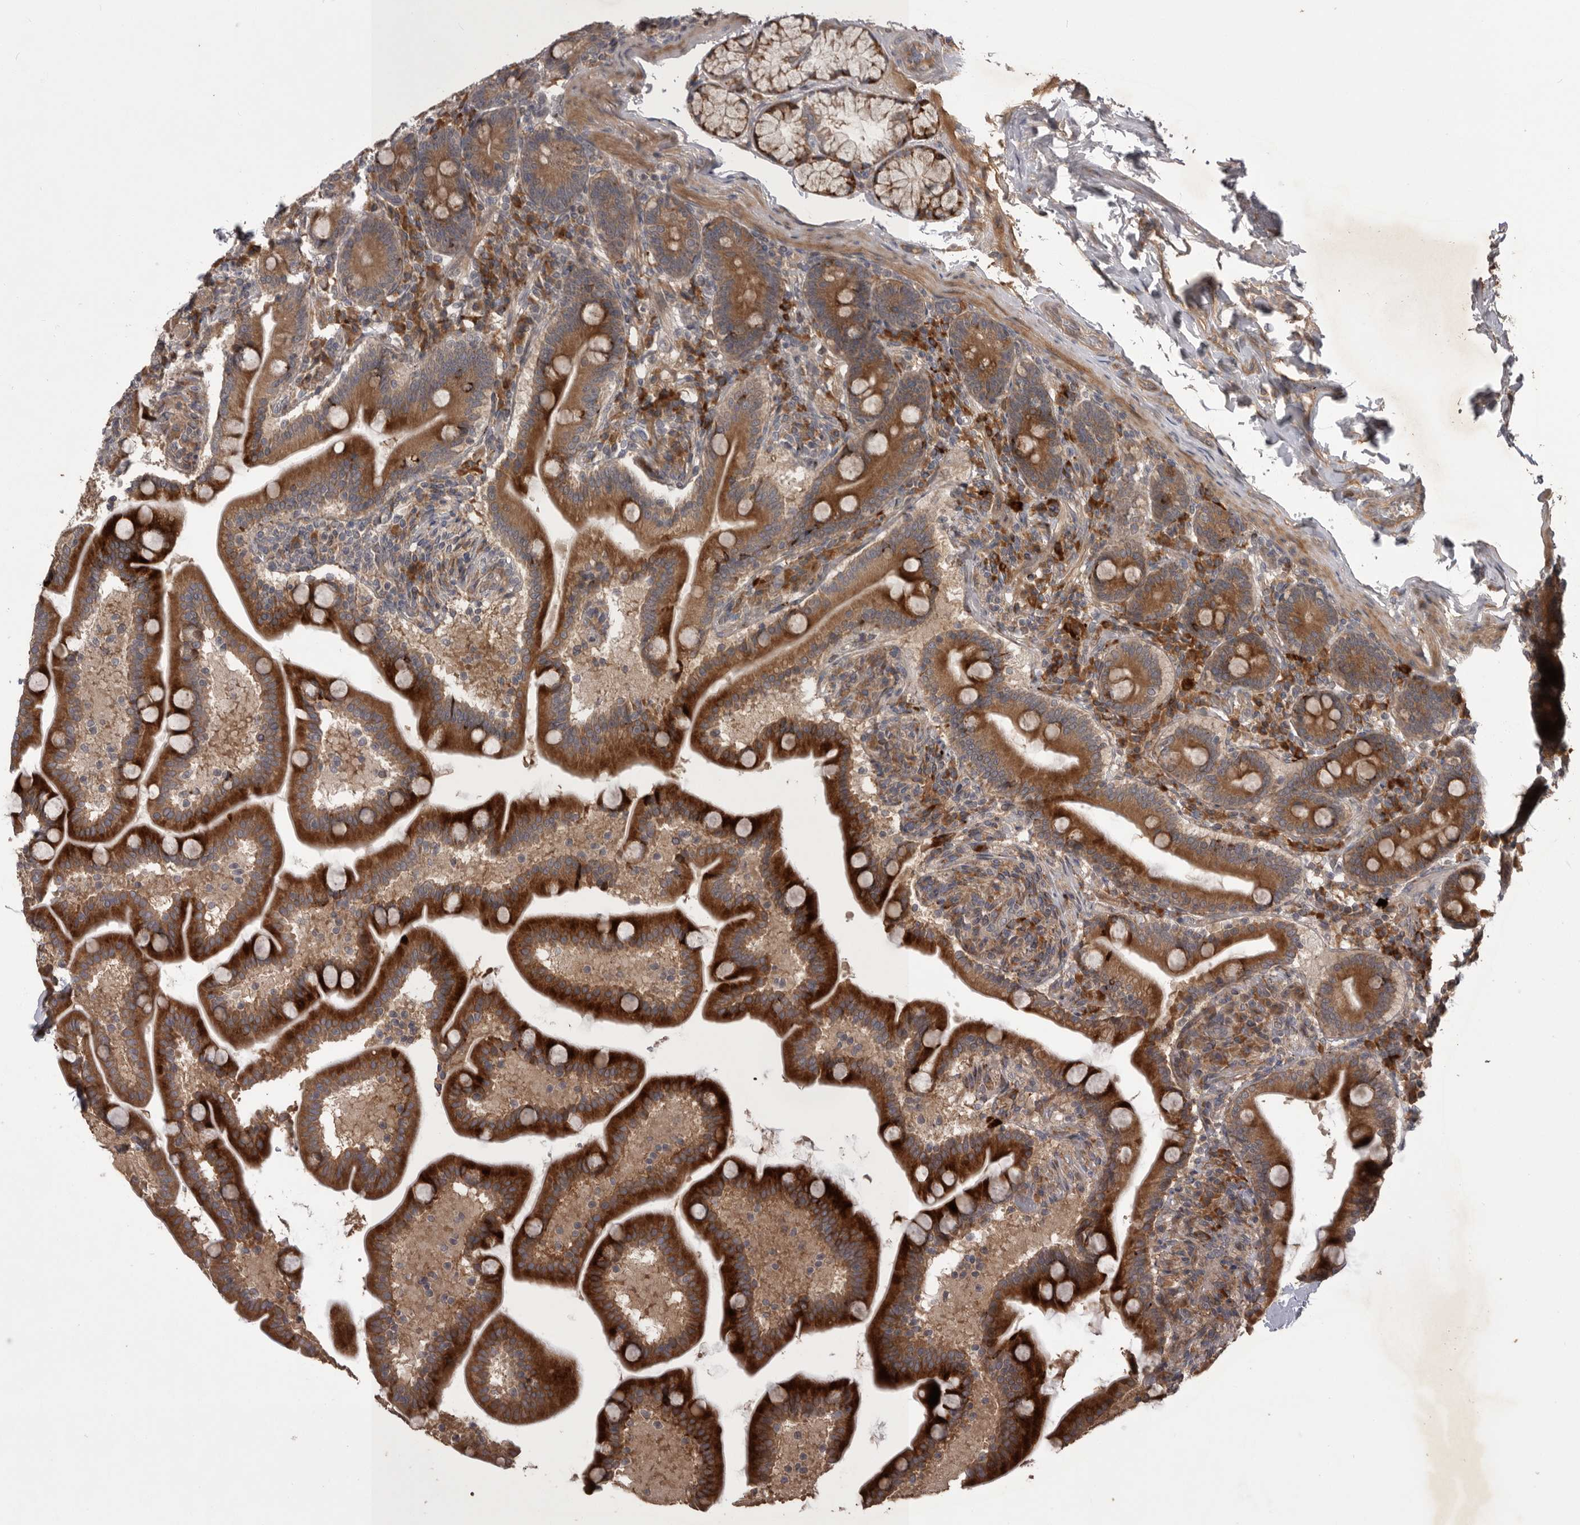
{"staining": {"intensity": "strong", "quantity": ">75%", "location": "cytoplasmic/membranous"}, "tissue": "duodenum", "cell_type": "Glandular cells", "image_type": "normal", "snomed": [{"axis": "morphology", "description": "Normal tissue, NOS"}, {"axis": "topography", "description": "Duodenum"}], "caption": "Duodenum was stained to show a protein in brown. There is high levels of strong cytoplasmic/membranous staining in approximately >75% of glandular cells. Nuclei are stained in blue.", "gene": "RAB3GAP2", "patient": {"sex": "male", "age": 54}}